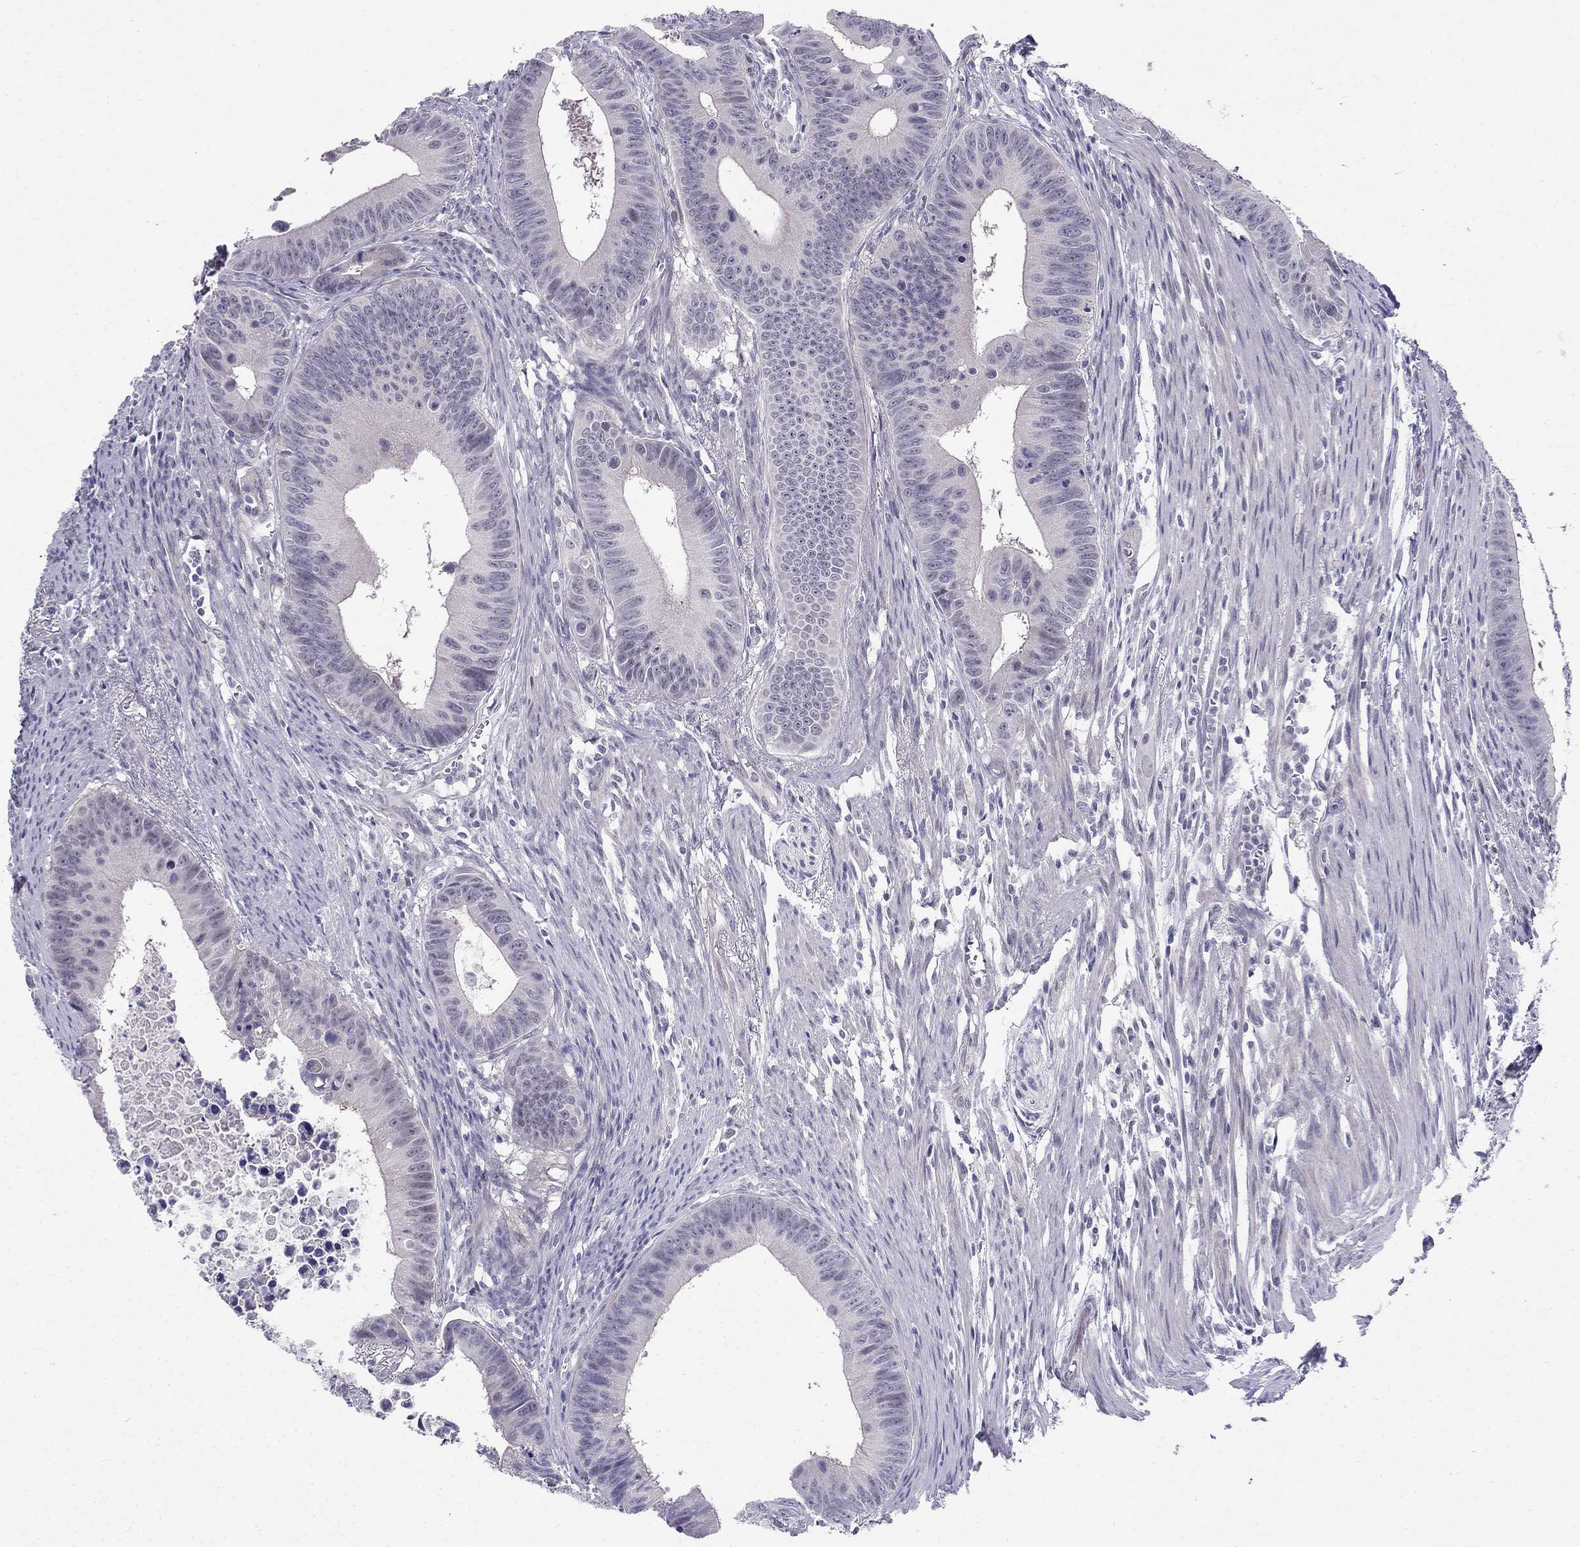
{"staining": {"intensity": "negative", "quantity": "none", "location": "none"}, "tissue": "colorectal cancer", "cell_type": "Tumor cells", "image_type": "cancer", "snomed": [{"axis": "morphology", "description": "Adenocarcinoma, NOS"}, {"axis": "topography", "description": "Colon"}], "caption": "The histopathology image shows no staining of tumor cells in adenocarcinoma (colorectal). Nuclei are stained in blue.", "gene": "BAG5", "patient": {"sex": "female", "age": 87}}